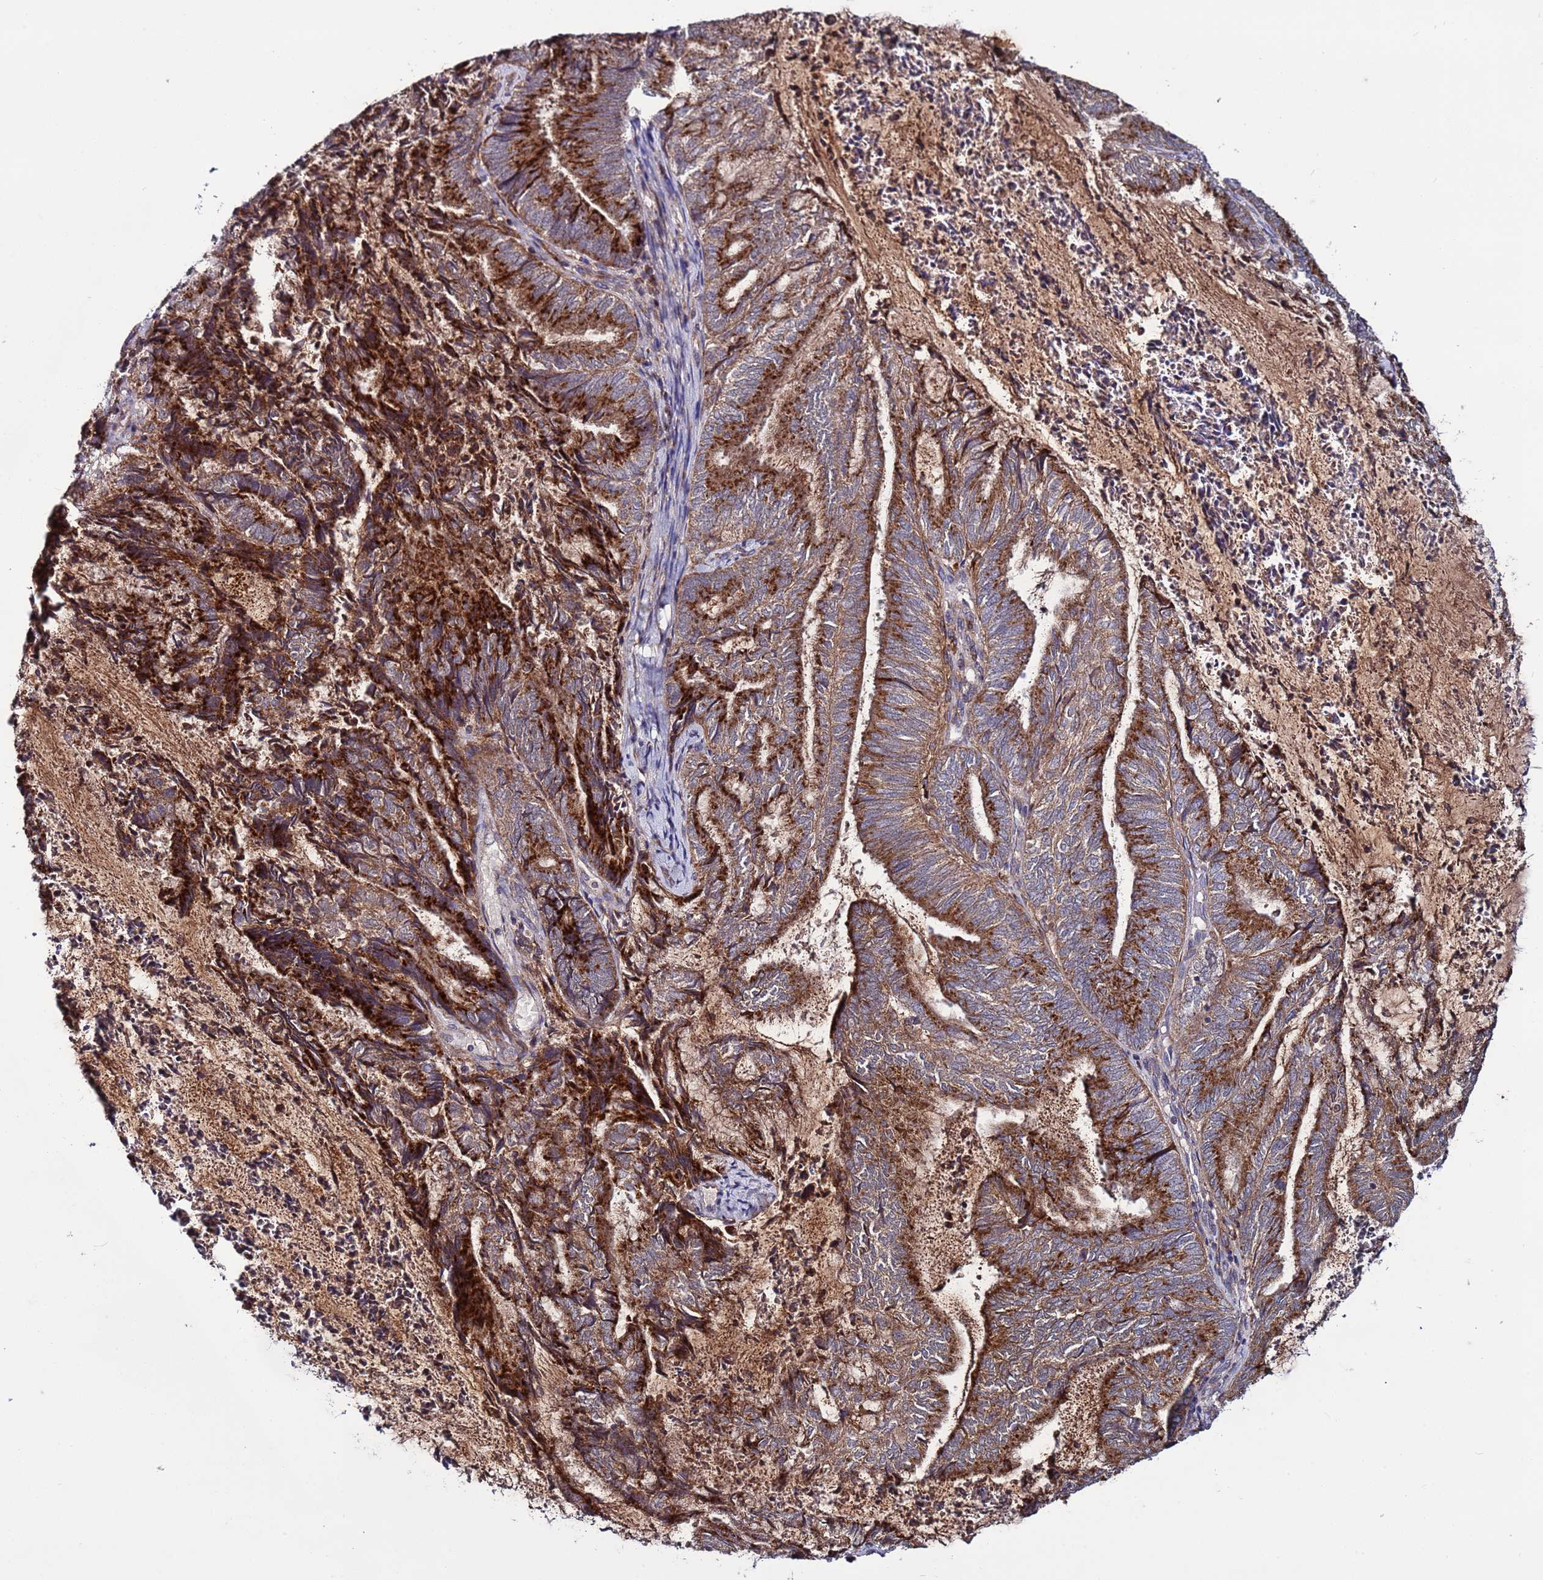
{"staining": {"intensity": "strong", "quantity": ">75%", "location": "cytoplasmic/membranous"}, "tissue": "endometrial cancer", "cell_type": "Tumor cells", "image_type": "cancer", "snomed": [{"axis": "morphology", "description": "Adenocarcinoma, NOS"}, {"axis": "topography", "description": "Endometrium"}], "caption": "A brown stain shows strong cytoplasmic/membranous expression of a protein in human endometrial cancer tumor cells.", "gene": "TMEM176B", "patient": {"sex": "female", "age": 80}}